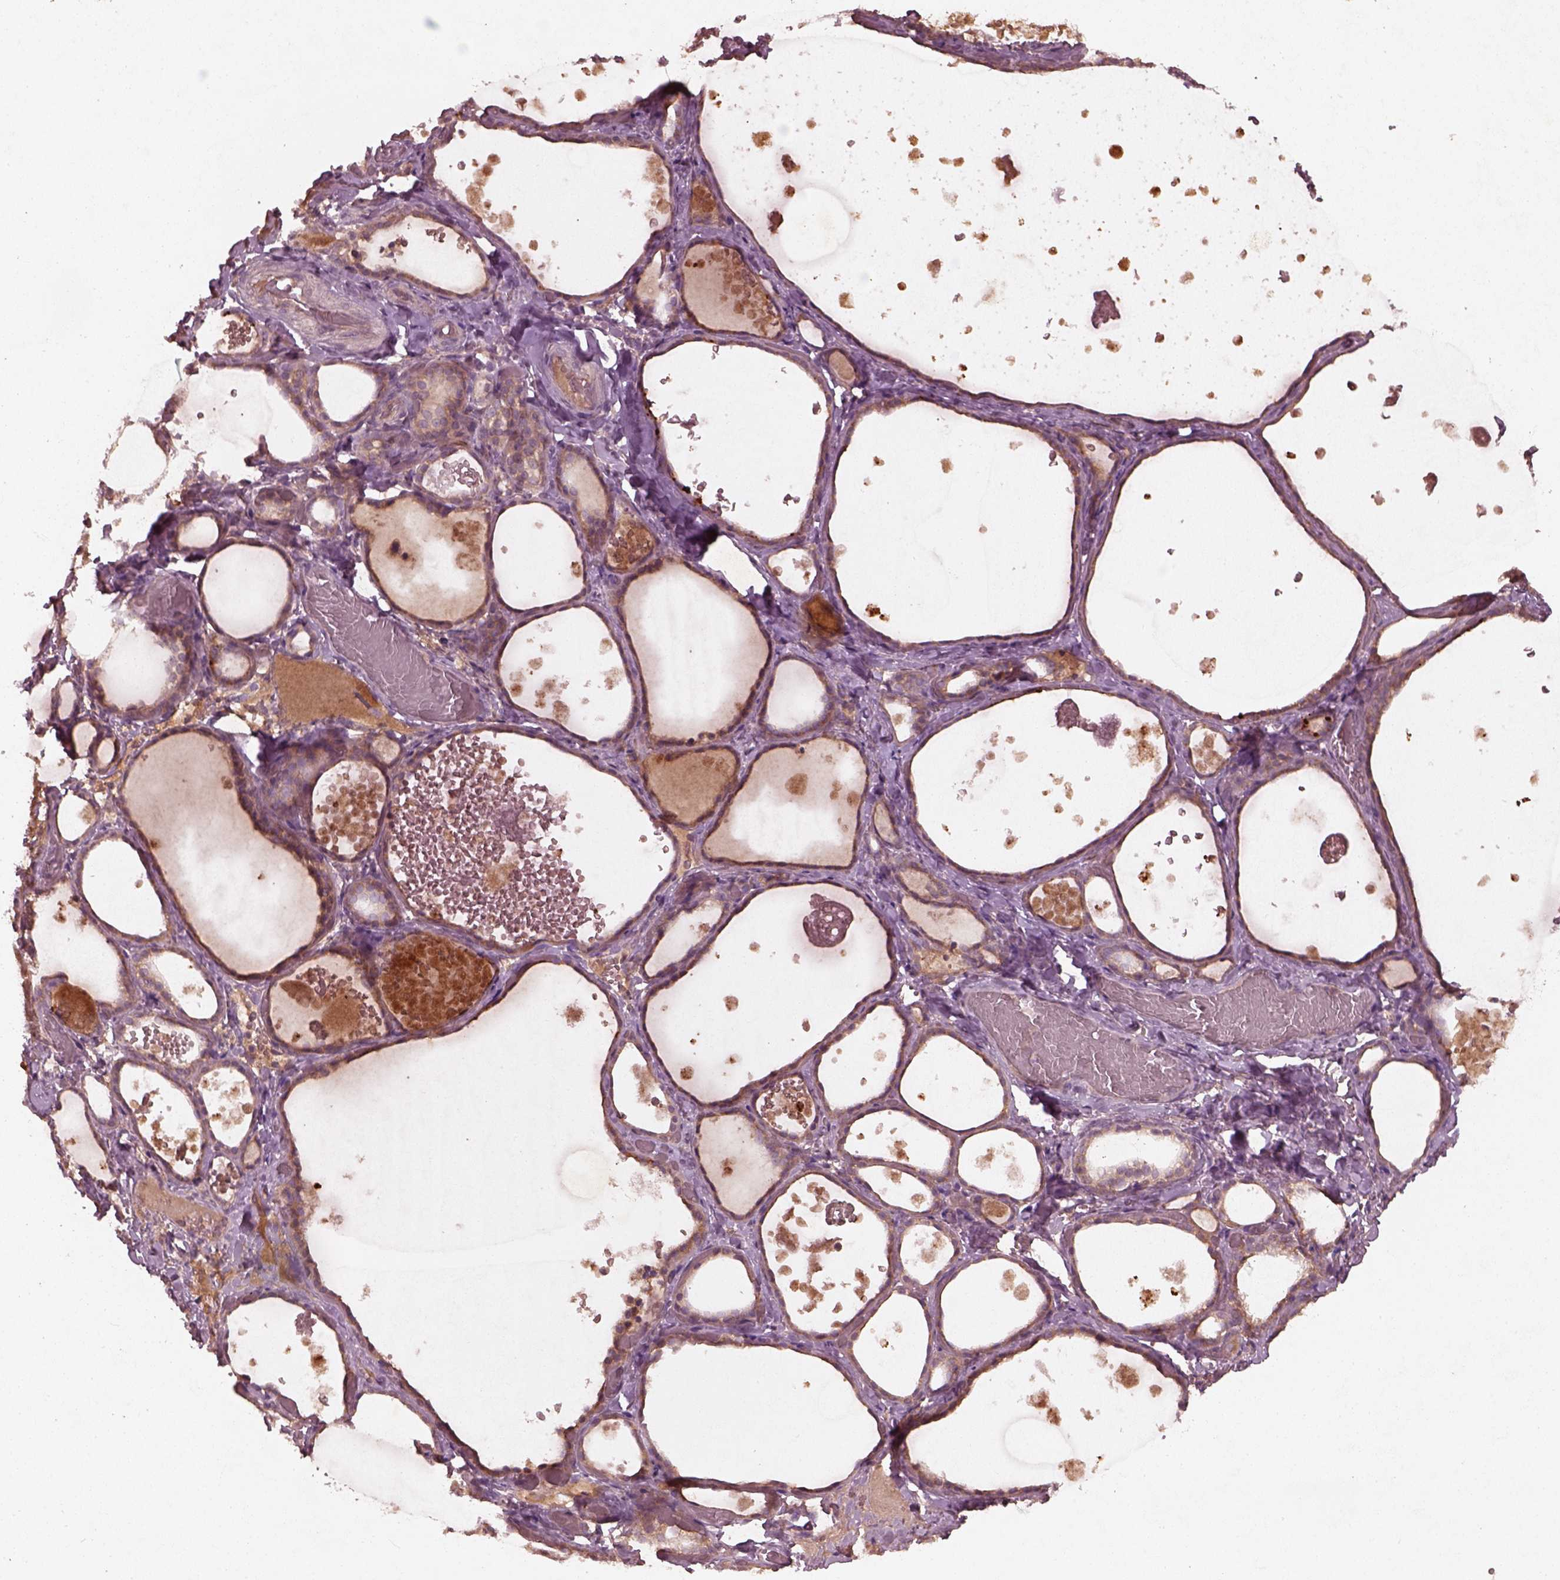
{"staining": {"intensity": "strong", "quantity": ">75%", "location": "cytoplasmic/membranous"}, "tissue": "thyroid gland", "cell_type": "Glandular cells", "image_type": "normal", "snomed": [{"axis": "morphology", "description": "Normal tissue, NOS"}, {"axis": "topography", "description": "Thyroid gland"}], "caption": "Strong cytoplasmic/membranous positivity for a protein is appreciated in approximately >75% of glandular cells of normal thyroid gland using immunohistochemistry.", "gene": "FAM234A", "patient": {"sex": "female", "age": 56}}